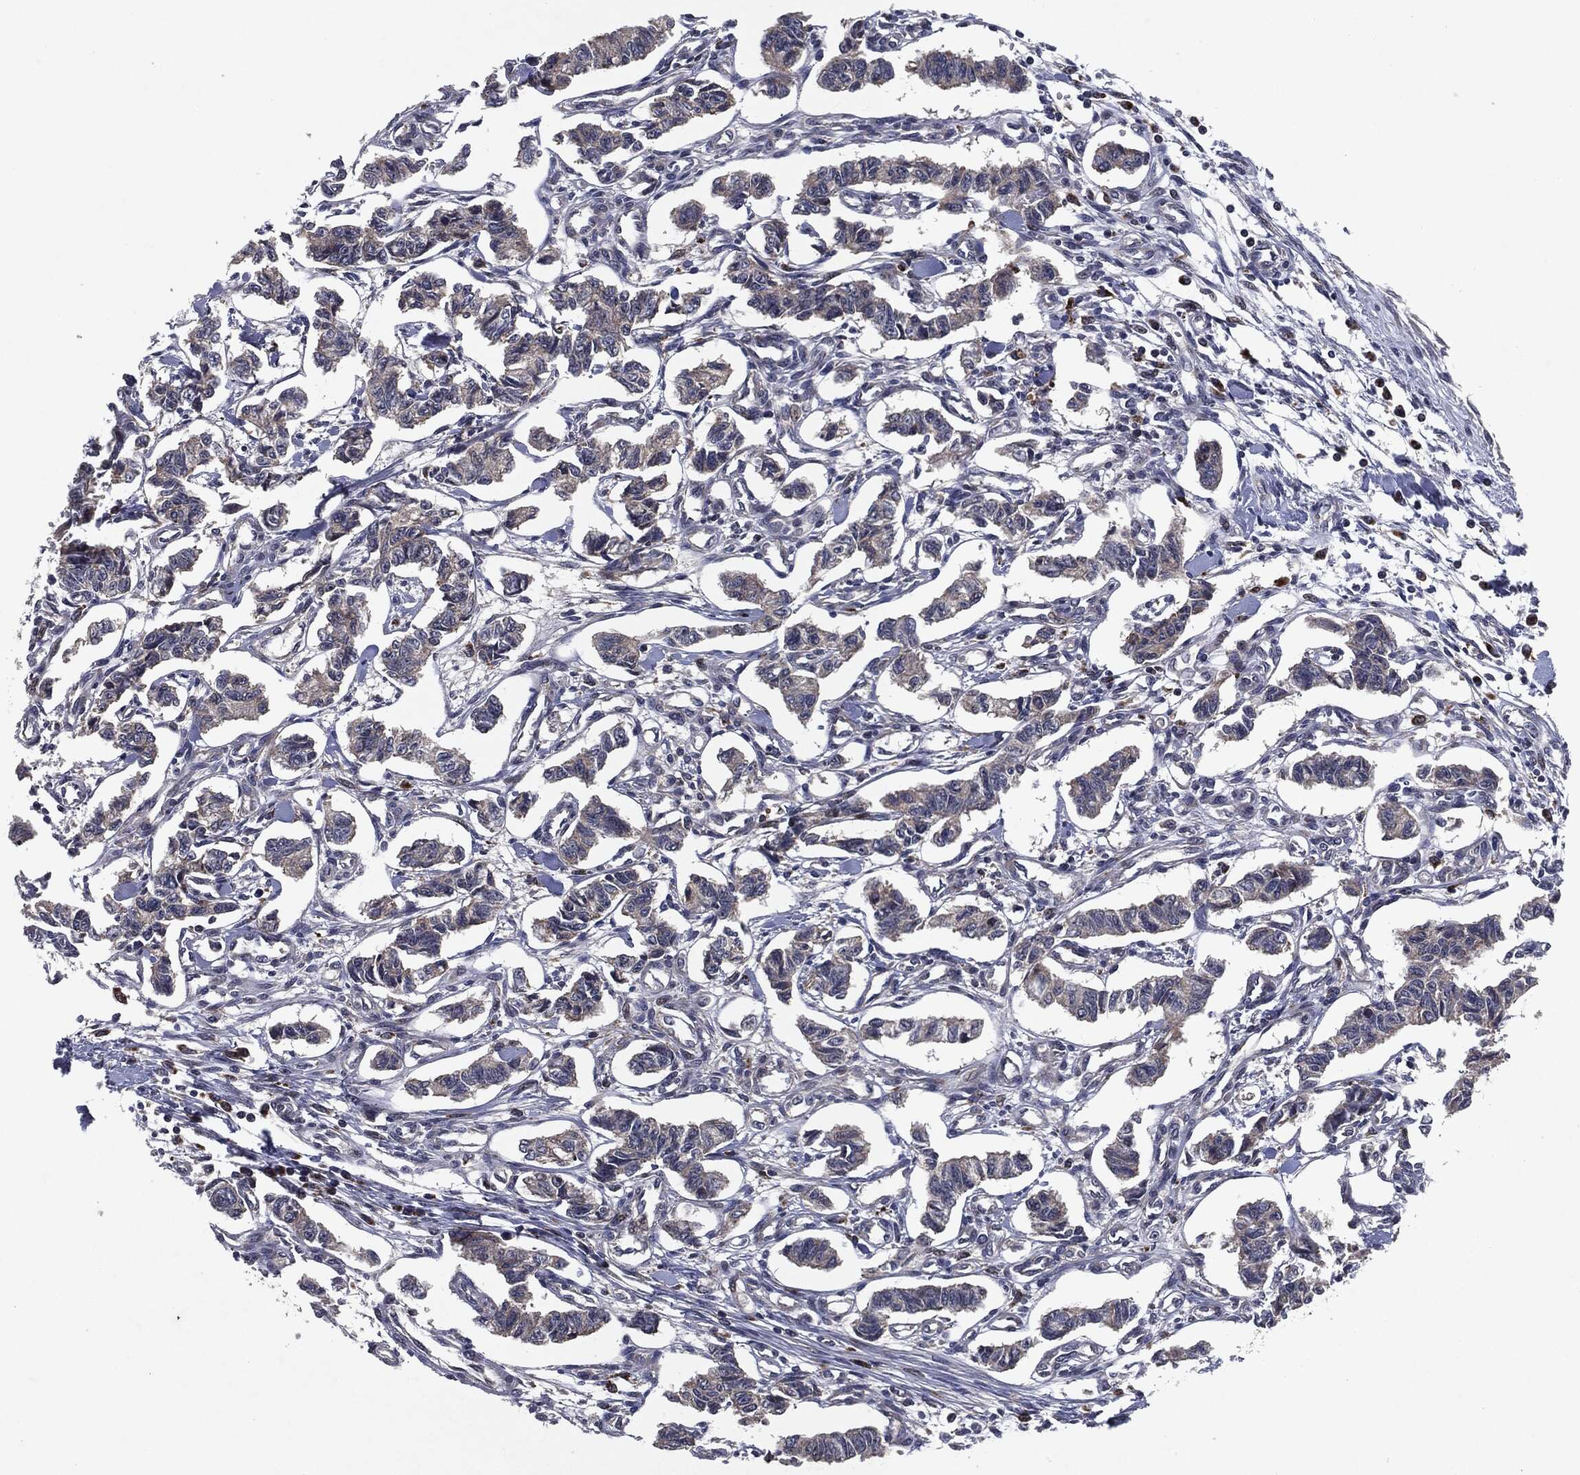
{"staining": {"intensity": "negative", "quantity": "none", "location": "none"}, "tissue": "carcinoid", "cell_type": "Tumor cells", "image_type": "cancer", "snomed": [{"axis": "morphology", "description": "Carcinoid, malignant, NOS"}, {"axis": "topography", "description": "Kidney"}], "caption": "High magnification brightfield microscopy of malignant carcinoid stained with DAB (3,3'-diaminobenzidine) (brown) and counterstained with hematoxylin (blue): tumor cells show no significant expression. The staining is performed using DAB (3,3'-diaminobenzidine) brown chromogen with nuclei counter-stained in using hematoxylin.", "gene": "SLC31A2", "patient": {"sex": "female", "age": 41}}